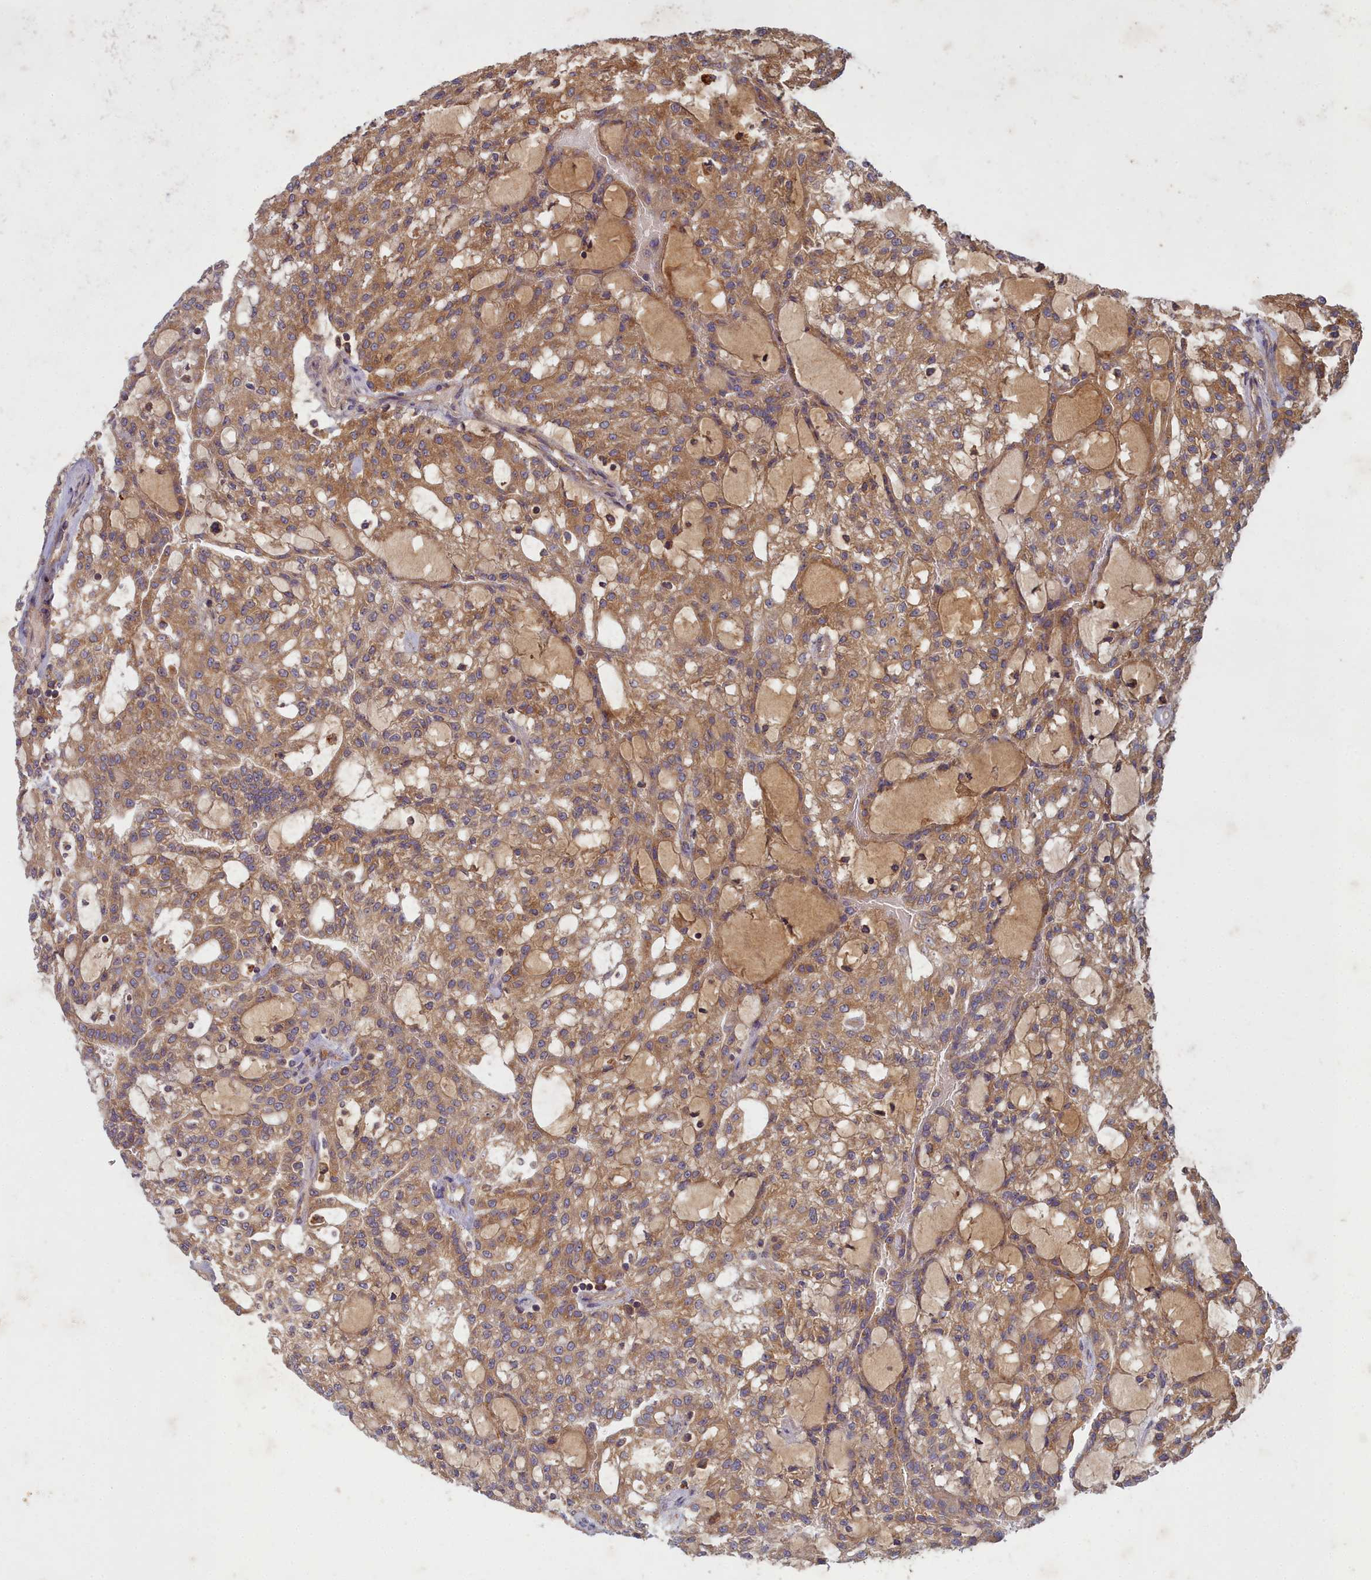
{"staining": {"intensity": "moderate", "quantity": ">75%", "location": "cytoplasmic/membranous"}, "tissue": "renal cancer", "cell_type": "Tumor cells", "image_type": "cancer", "snomed": [{"axis": "morphology", "description": "Adenocarcinoma, NOS"}, {"axis": "topography", "description": "Kidney"}], "caption": "This histopathology image reveals renal adenocarcinoma stained with IHC to label a protein in brown. The cytoplasmic/membranous of tumor cells show moderate positivity for the protein. Nuclei are counter-stained blue.", "gene": "CCDC167", "patient": {"sex": "male", "age": 63}}